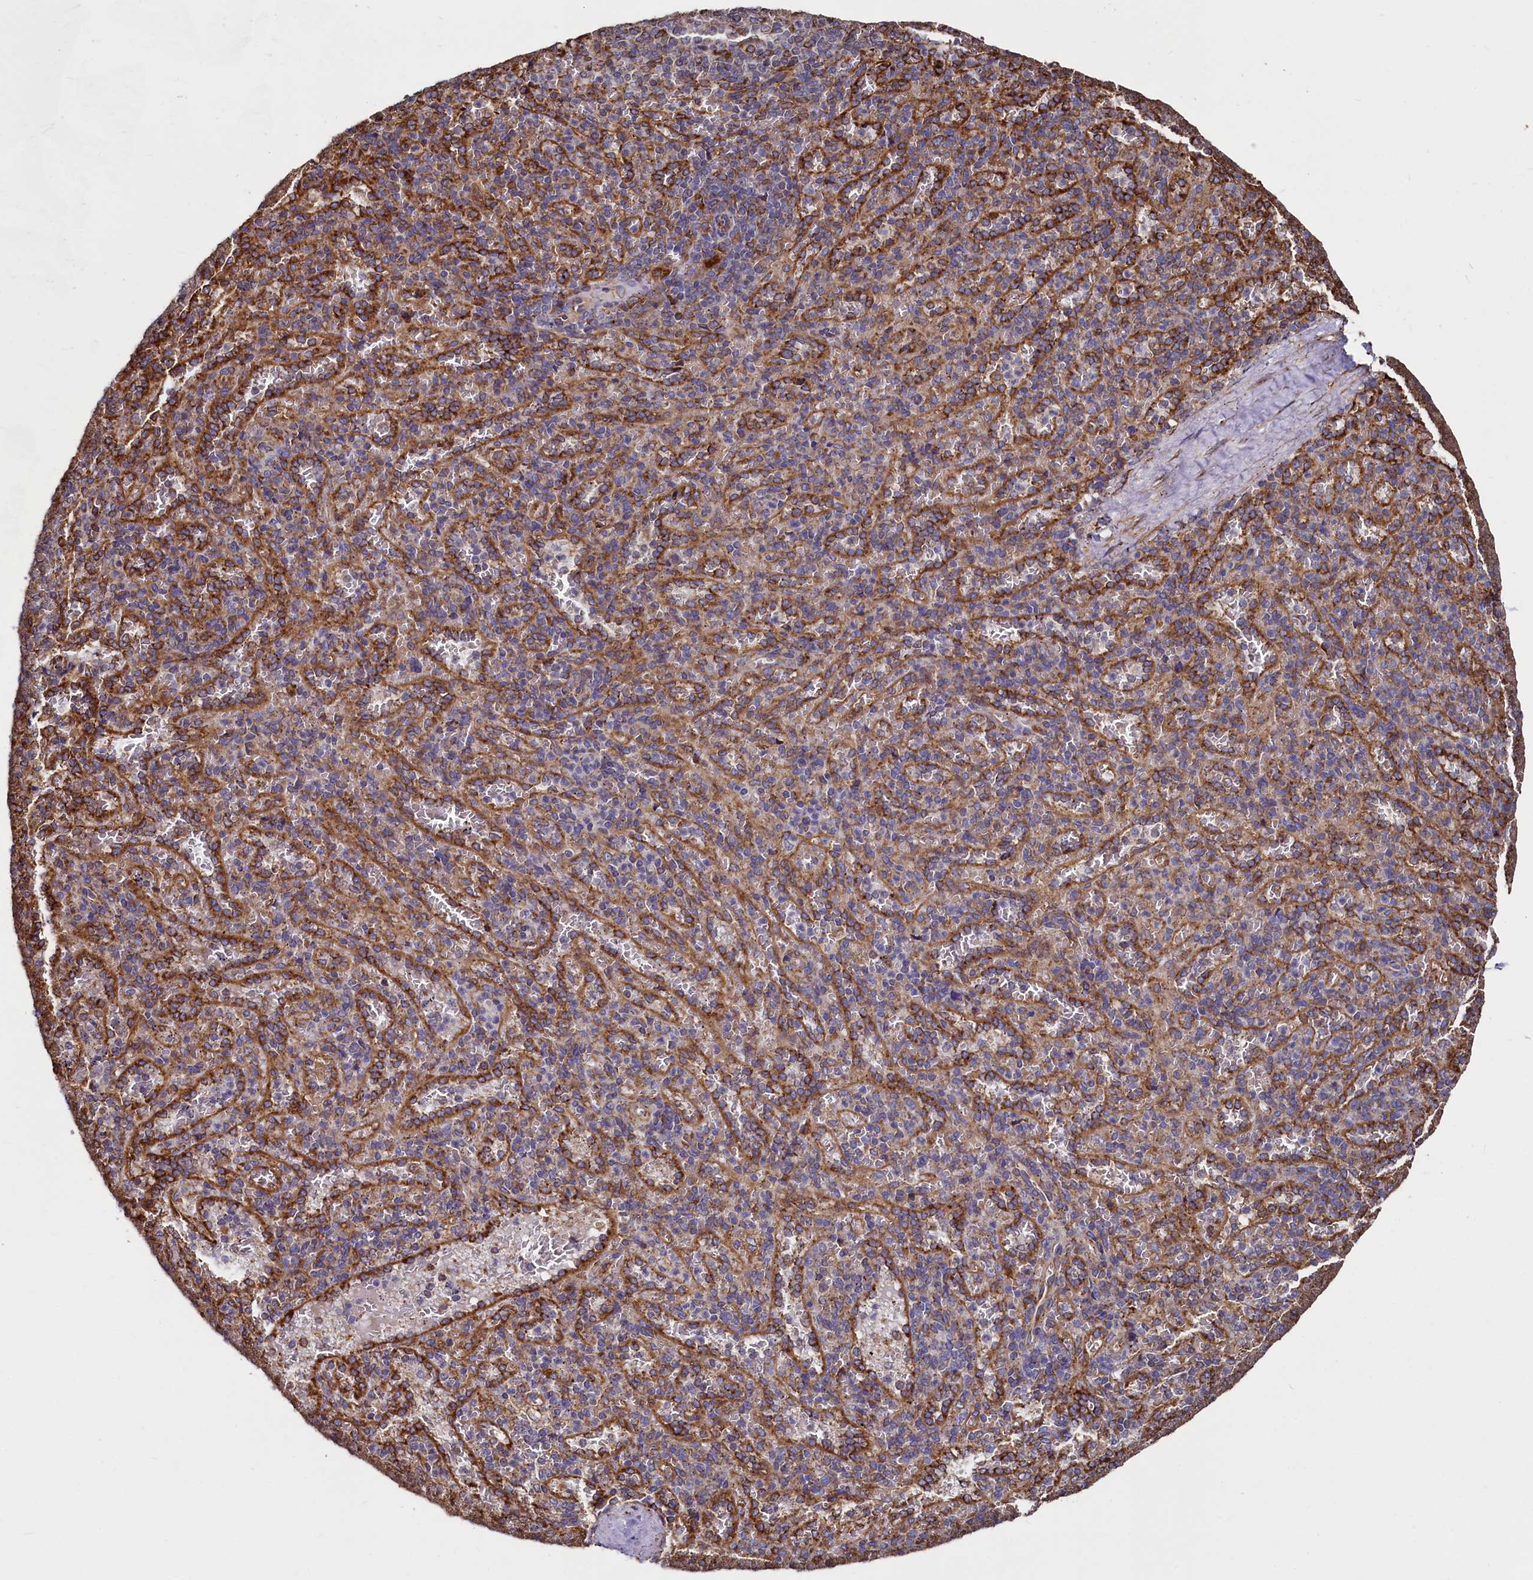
{"staining": {"intensity": "moderate", "quantity": "<25%", "location": "cytoplasmic/membranous"}, "tissue": "spleen", "cell_type": "Cells in red pulp", "image_type": "normal", "snomed": [{"axis": "morphology", "description": "Normal tissue, NOS"}, {"axis": "topography", "description": "Spleen"}], "caption": "Protein expression analysis of benign spleen demonstrates moderate cytoplasmic/membranous positivity in about <25% of cells in red pulp. The staining was performed using DAB, with brown indicating positive protein expression. Nuclei are stained blue with hematoxylin.", "gene": "NEURL1B", "patient": {"sex": "female", "age": 21}}